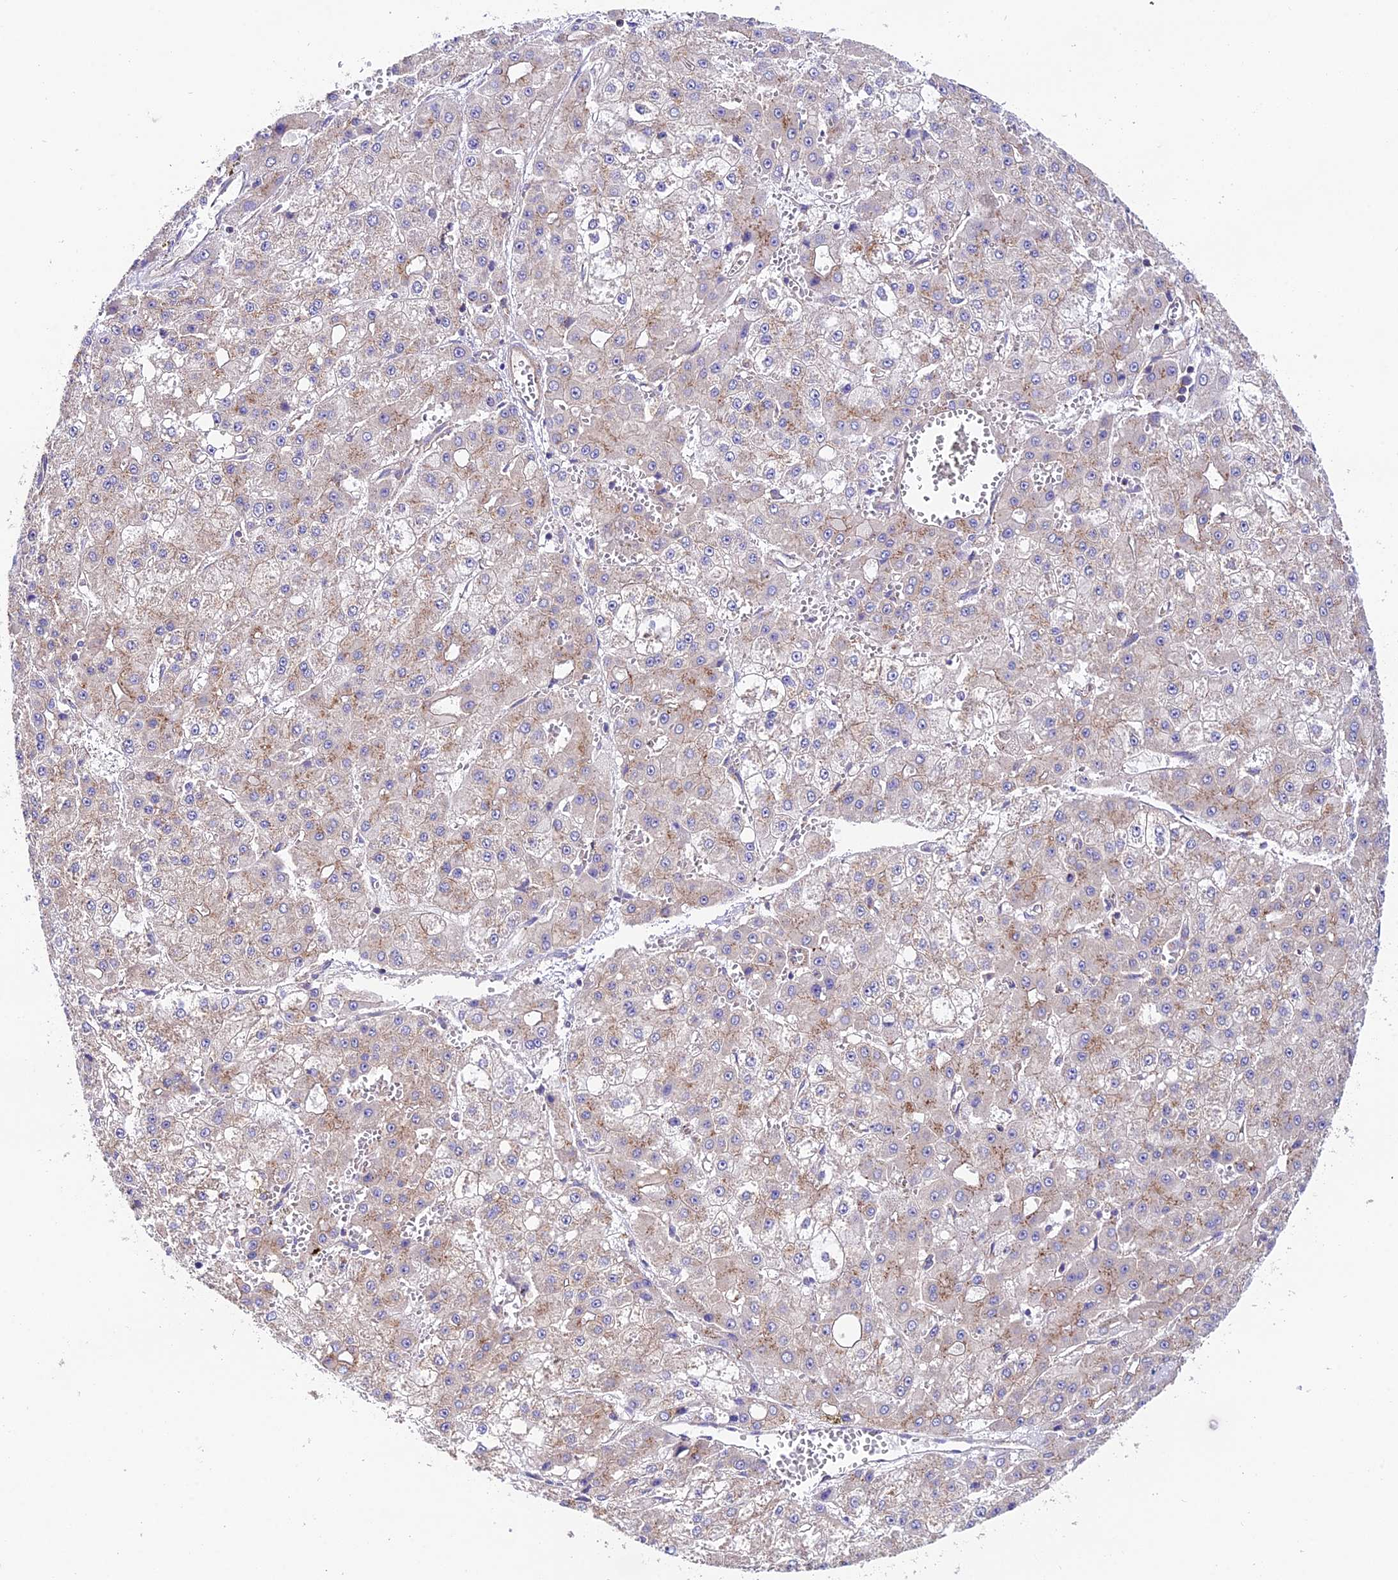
{"staining": {"intensity": "weak", "quantity": "25%-75%", "location": "cytoplasmic/membranous"}, "tissue": "liver cancer", "cell_type": "Tumor cells", "image_type": "cancer", "snomed": [{"axis": "morphology", "description": "Carcinoma, Hepatocellular, NOS"}, {"axis": "topography", "description": "Liver"}], "caption": "Liver cancer tissue displays weak cytoplasmic/membranous expression in about 25%-75% of tumor cells, visualized by immunohistochemistry. Using DAB (3,3'-diaminobenzidine) (brown) and hematoxylin (blue) stains, captured at high magnification using brightfield microscopy.", "gene": "QRFP", "patient": {"sex": "male", "age": 47}}